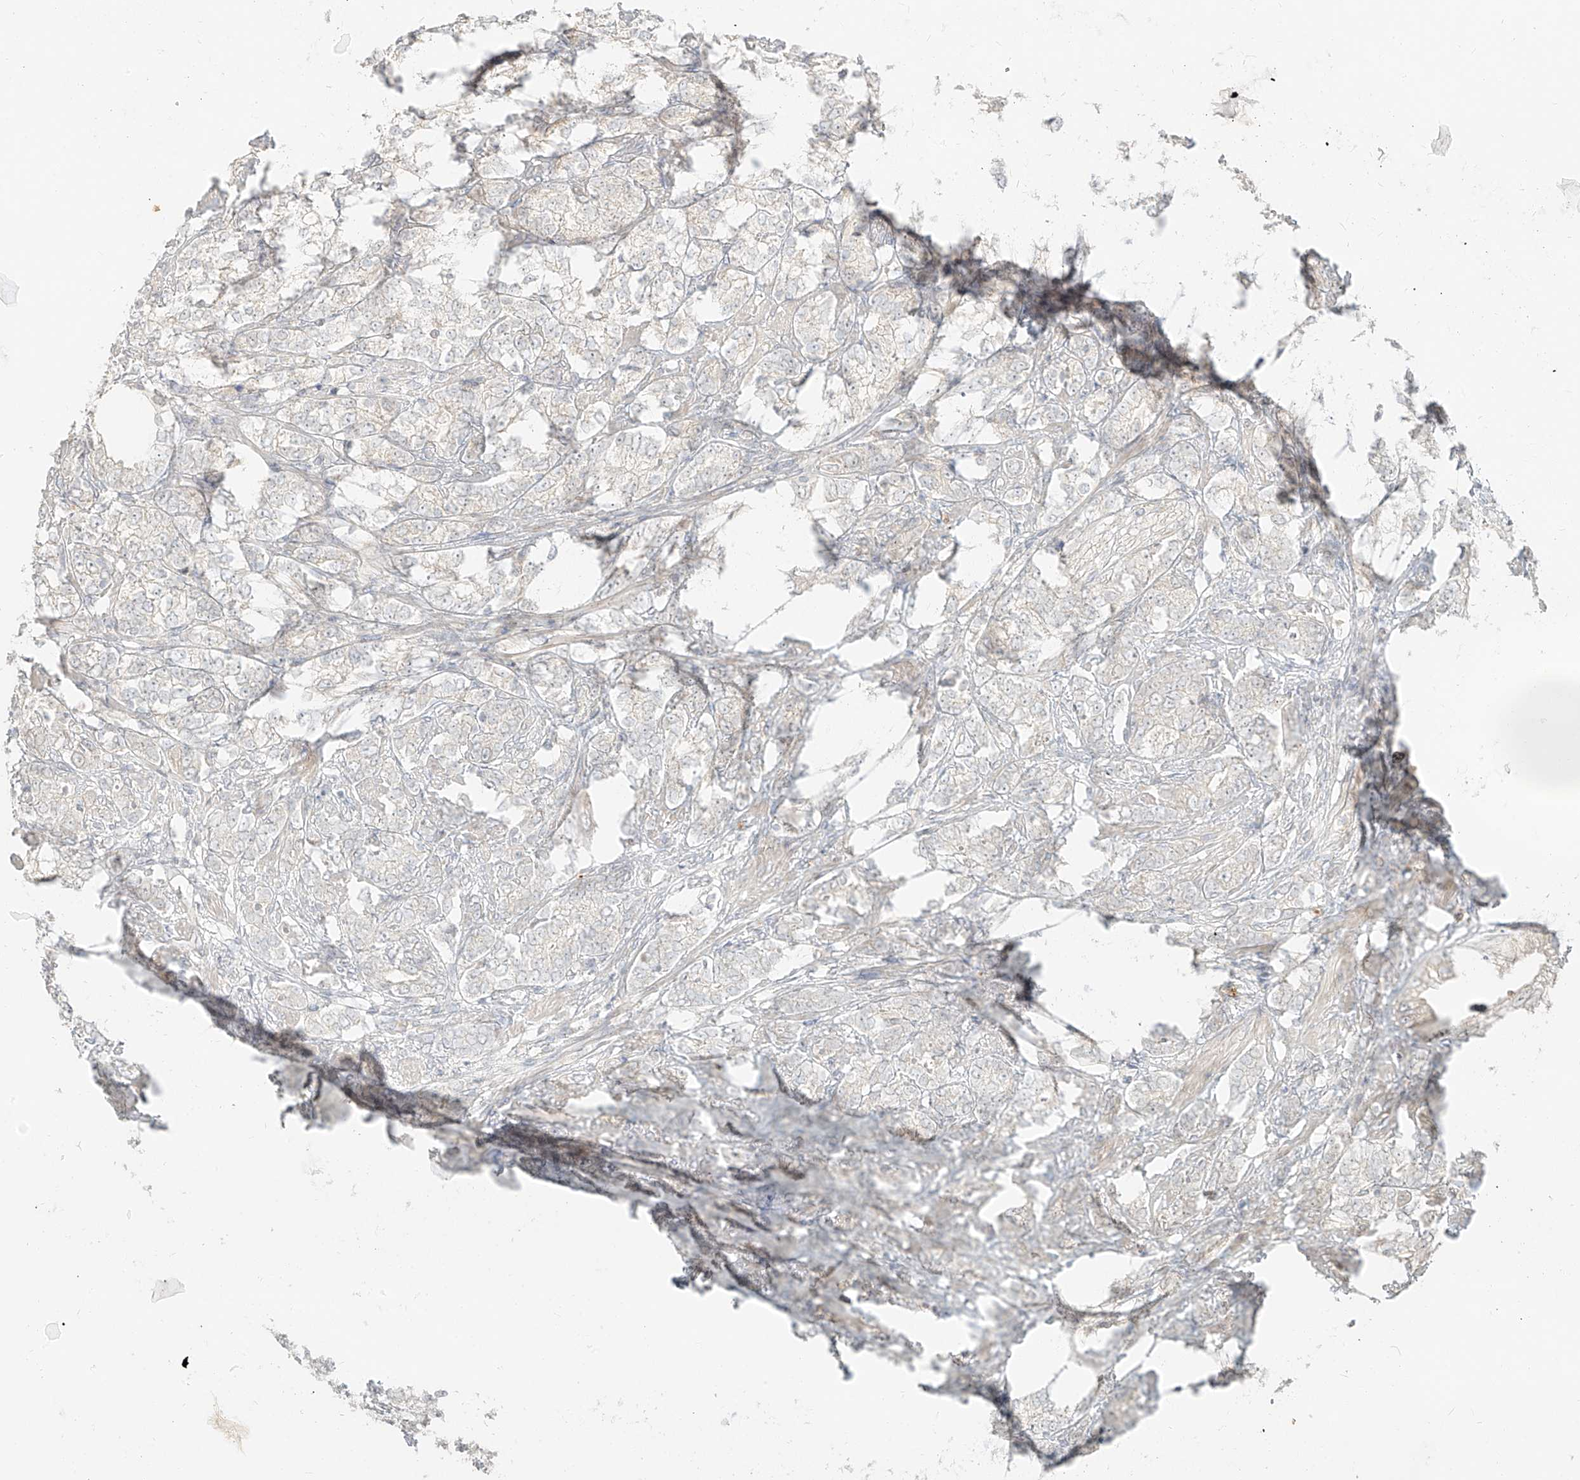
{"staining": {"intensity": "negative", "quantity": "none", "location": "none"}, "tissue": "prostate cancer", "cell_type": "Tumor cells", "image_type": "cancer", "snomed": [{"axis": "morphology", "description": "Adenocarcinoma, High grade"}, {"axis": "topography", "description": "Prostate"}], "caption": "This is a micrograph of immunohistochemistry (IHC) staining of prostate cancer, which shows no staining in tumor cells.", "gene": "LIPT1", "patient": {"sex": "male", "age": 69}}